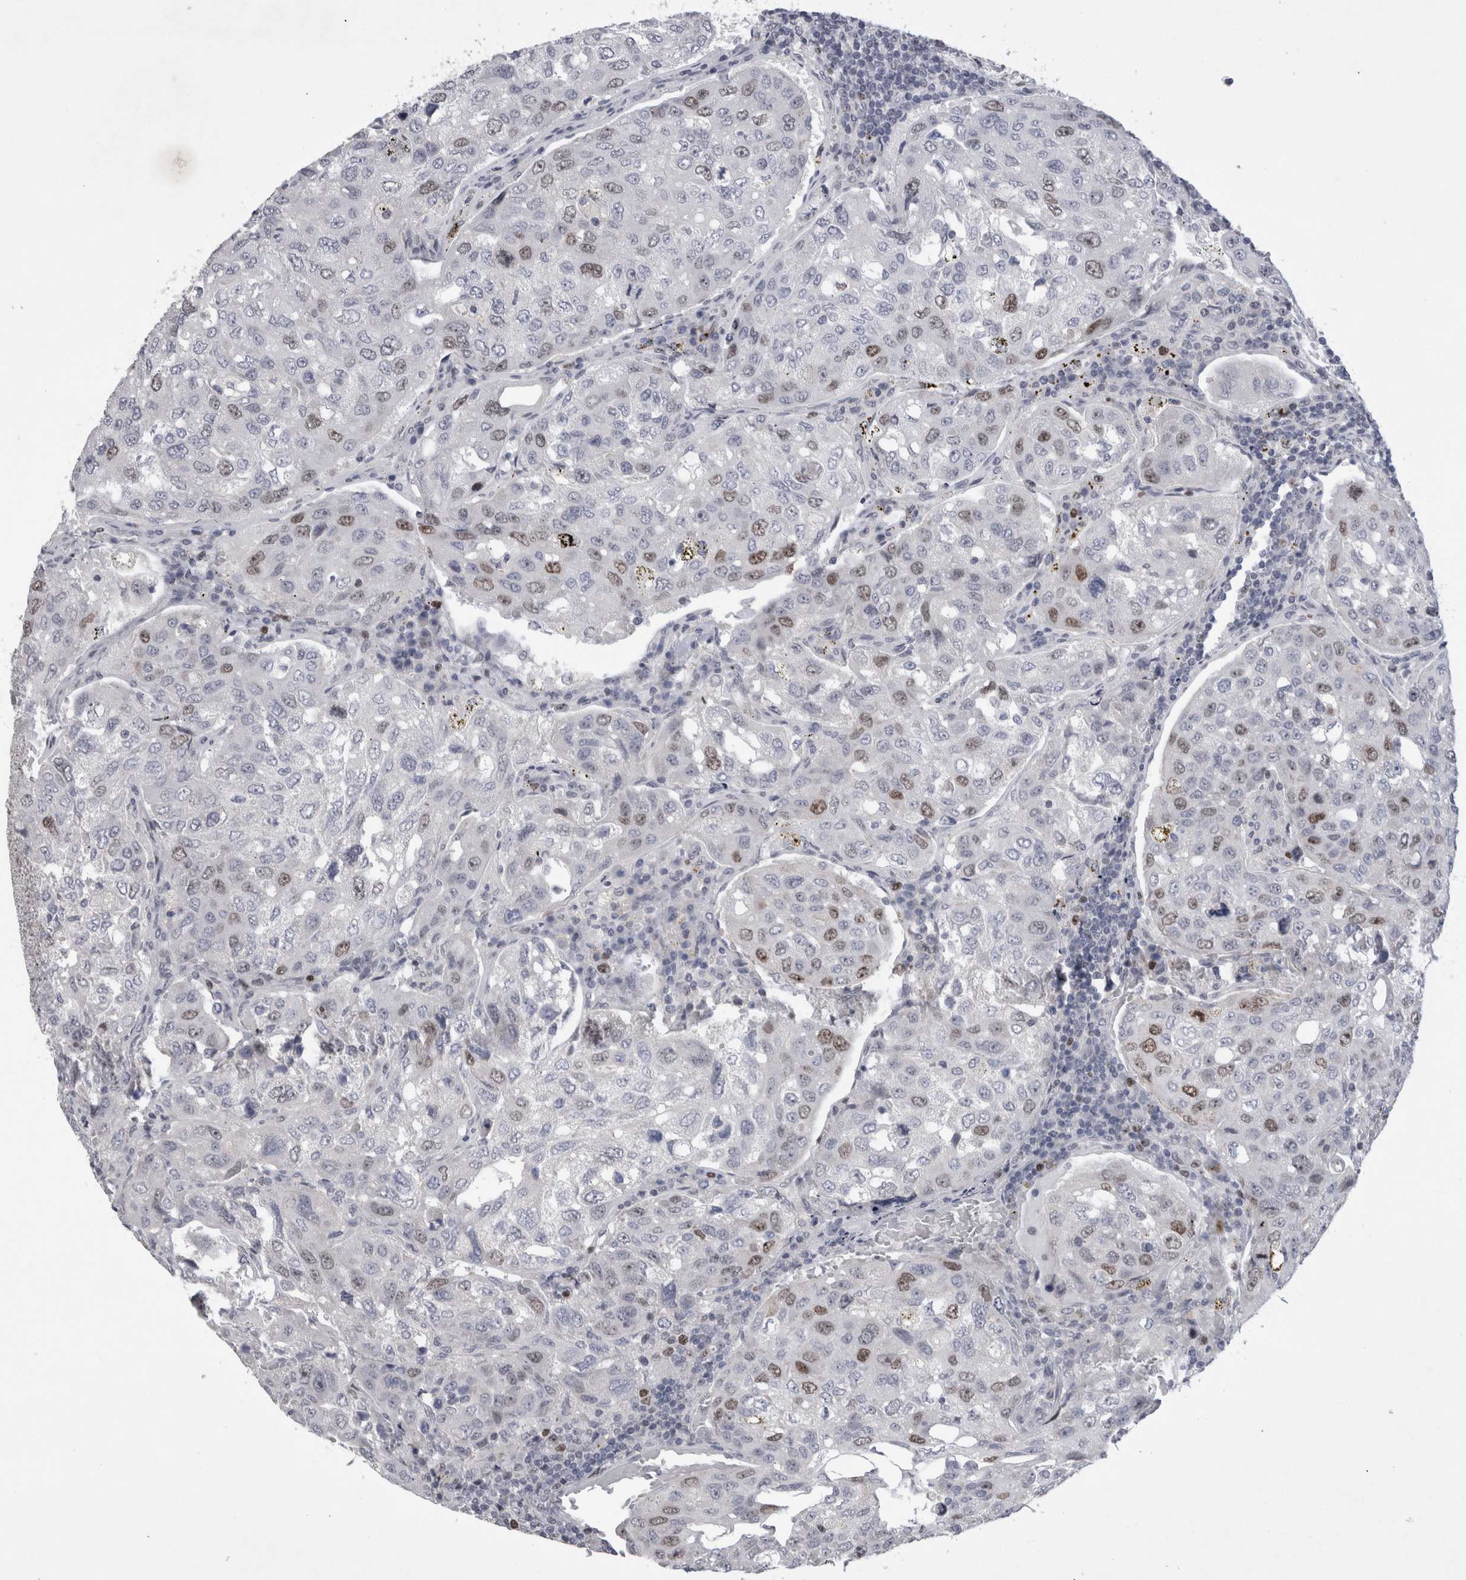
{"staining": {"intensity": "moderate", "quantity": "<25%", "location": "nuclear"}, "tissue": "urothelial cancer", "cell_type": "Tumor cells", "image_type": "cancer", "snomed": [{"axis": "morphology", "description": "Urothelial carcinoma, High grade"}, {"axis": "topography", "description": "Lymph node"}, {"axis": "topography", "description": "Urinary bladder"}], "caption": "This is an image of immunohistochemistry staining of high-grade urothelial carcinoma, which shows moderate positivity in the nuclear of tumor cells.", "gene": "KIF18B", "patient": {"sex": "male", "age": 51}}